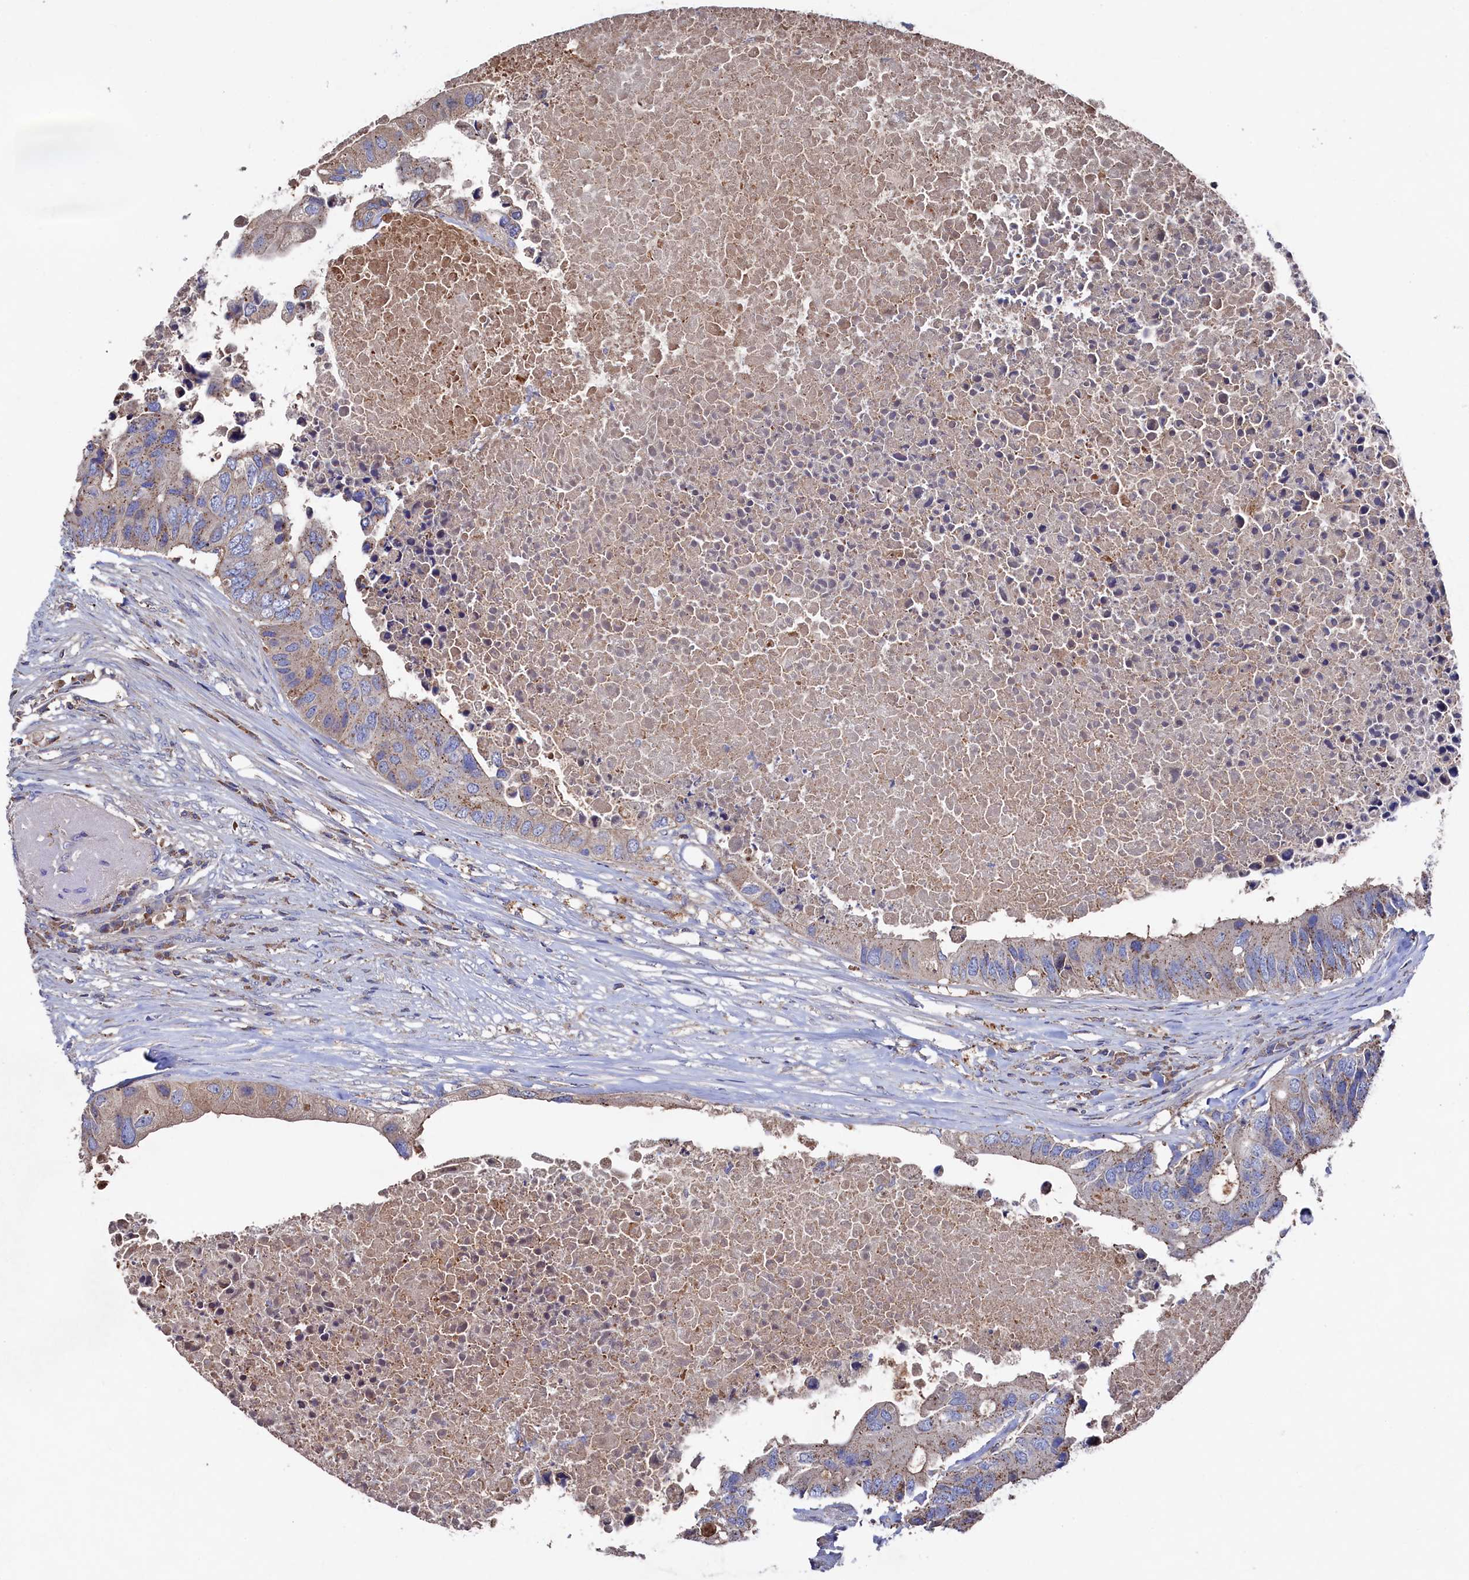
{"staining": {"intensity": "moderate", "quantity": ">75%", "location": "cytoplasmic/membranous"}, "tissue": "colorectal cancer", "cell_type": "Tumor cells", "image_type": "cancer", "snomed": [{"axis": "morphology", "description": "Adenocarcinoma, NOS"}, {"axis": "topography", "description": "Colon"}], "caption": "Moderate cytoplasmic/membranous positivity for a protein is identified in approximately >75% of tumor cells of colorectal cancer (adenocarcinoma) using immunohistochemistry.", "gene": "TK2", "patient": {"sex": "male", "age": 71}}